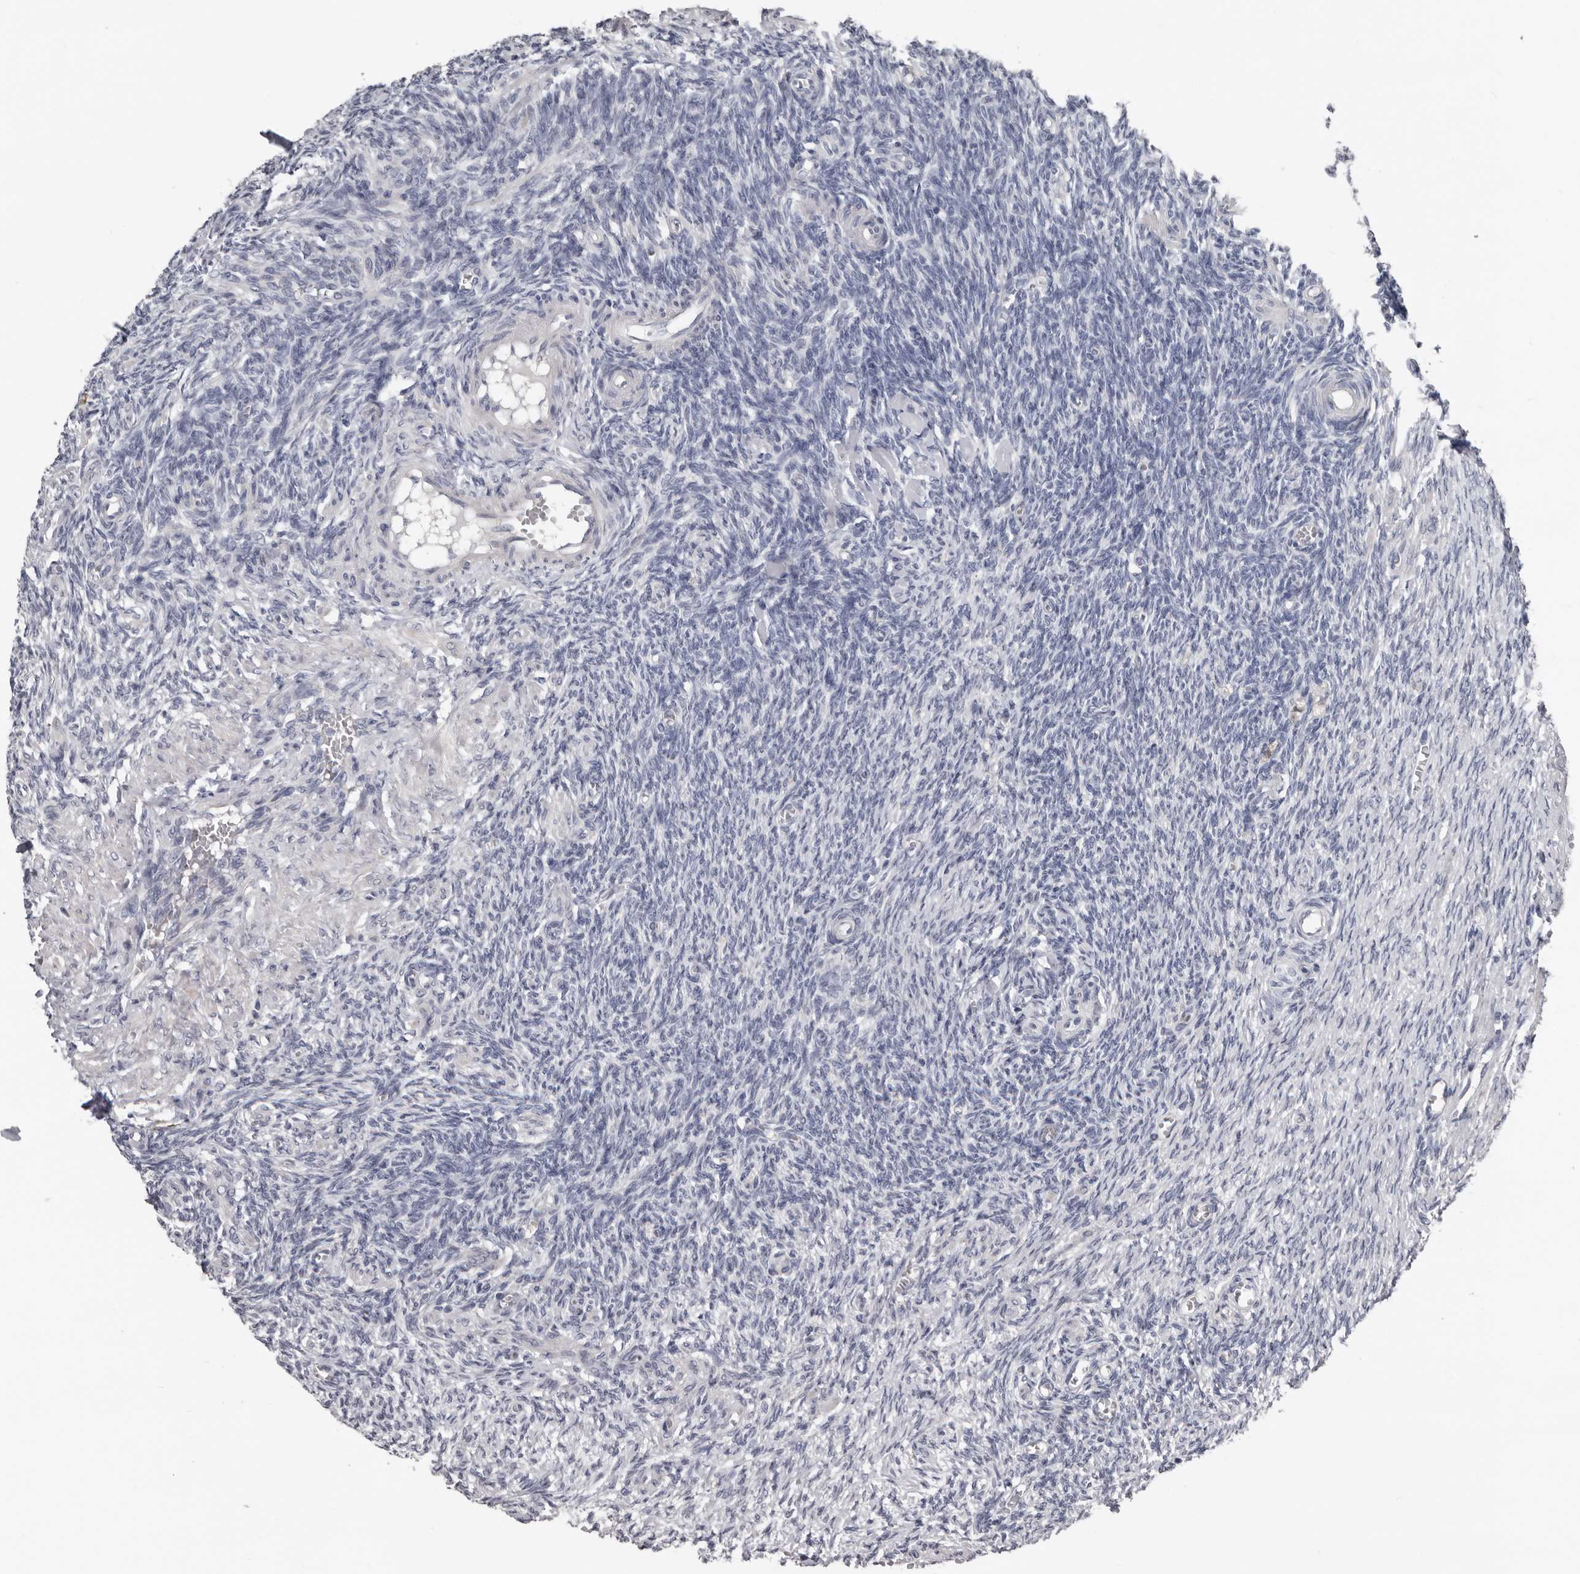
{"staining": {"intensity": "negative", "quantity": "none", "location": "none"}, "tissue": "ovary", "cell_type": "Ovarian stroma cells", "image_type": "normal", "snomed": [{"axis": "morphology", "description": "Normal tissue, NOS"}, {"axis": "topography", "description": "Ovary"}], "caption": "An IHC image of benign ovary is shown. There is no staining in ovarian stroma cells of ovary. (DAB (3,3'-diaminobenzidine) IHC visualized using brightfield microscopy, high magnification).", "gene": "FABP7", "patient": {"sex": "female", "age": 27}}